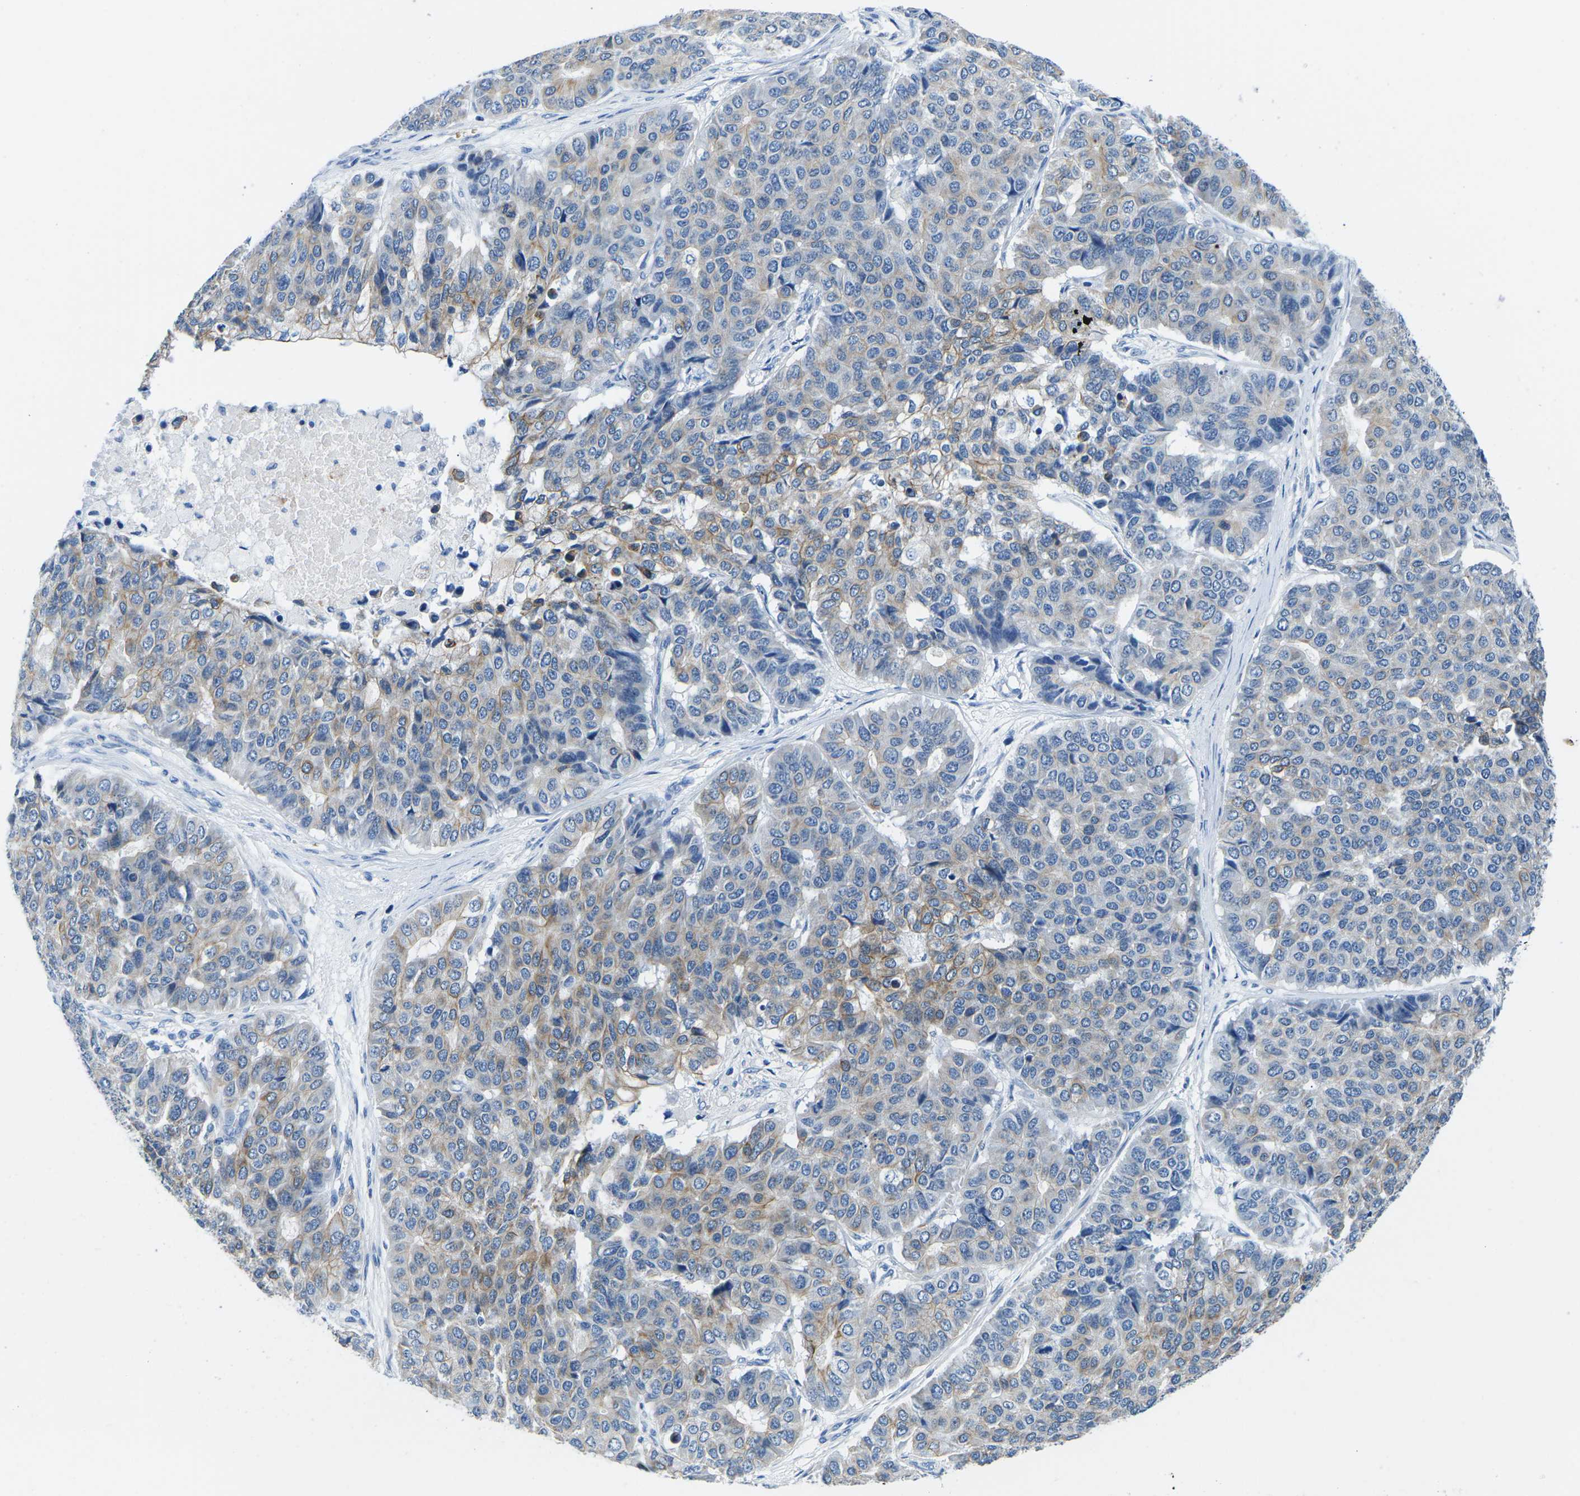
{"staining": {"intensity": "moderate", "quantity": "<25%", "location": "cytoplasmic/membranous"}, "tissue": "pancreatic cancer", "cell_type": "Tumor cells", "image_type": "cancer", "snomed": [{"axis": "morphology", "description": "Adenocarcinoma, NOS"}, {"axis": "topography", "description": "Pancreas"}], "caption": "Immunohistochemical staining of pancreatic cancer (adenocarcinoma) exhibits low levels of moderate cytoplasmic/membranous protein positivity in approximately <25% of tumor cells. The protein is stained brown, and the nuclei are stained in blue (DAB IHC with brightfield microscopy, high magnification).", "gene": "TM6SF1", "patient": {"sex": "male", "age": 50}}